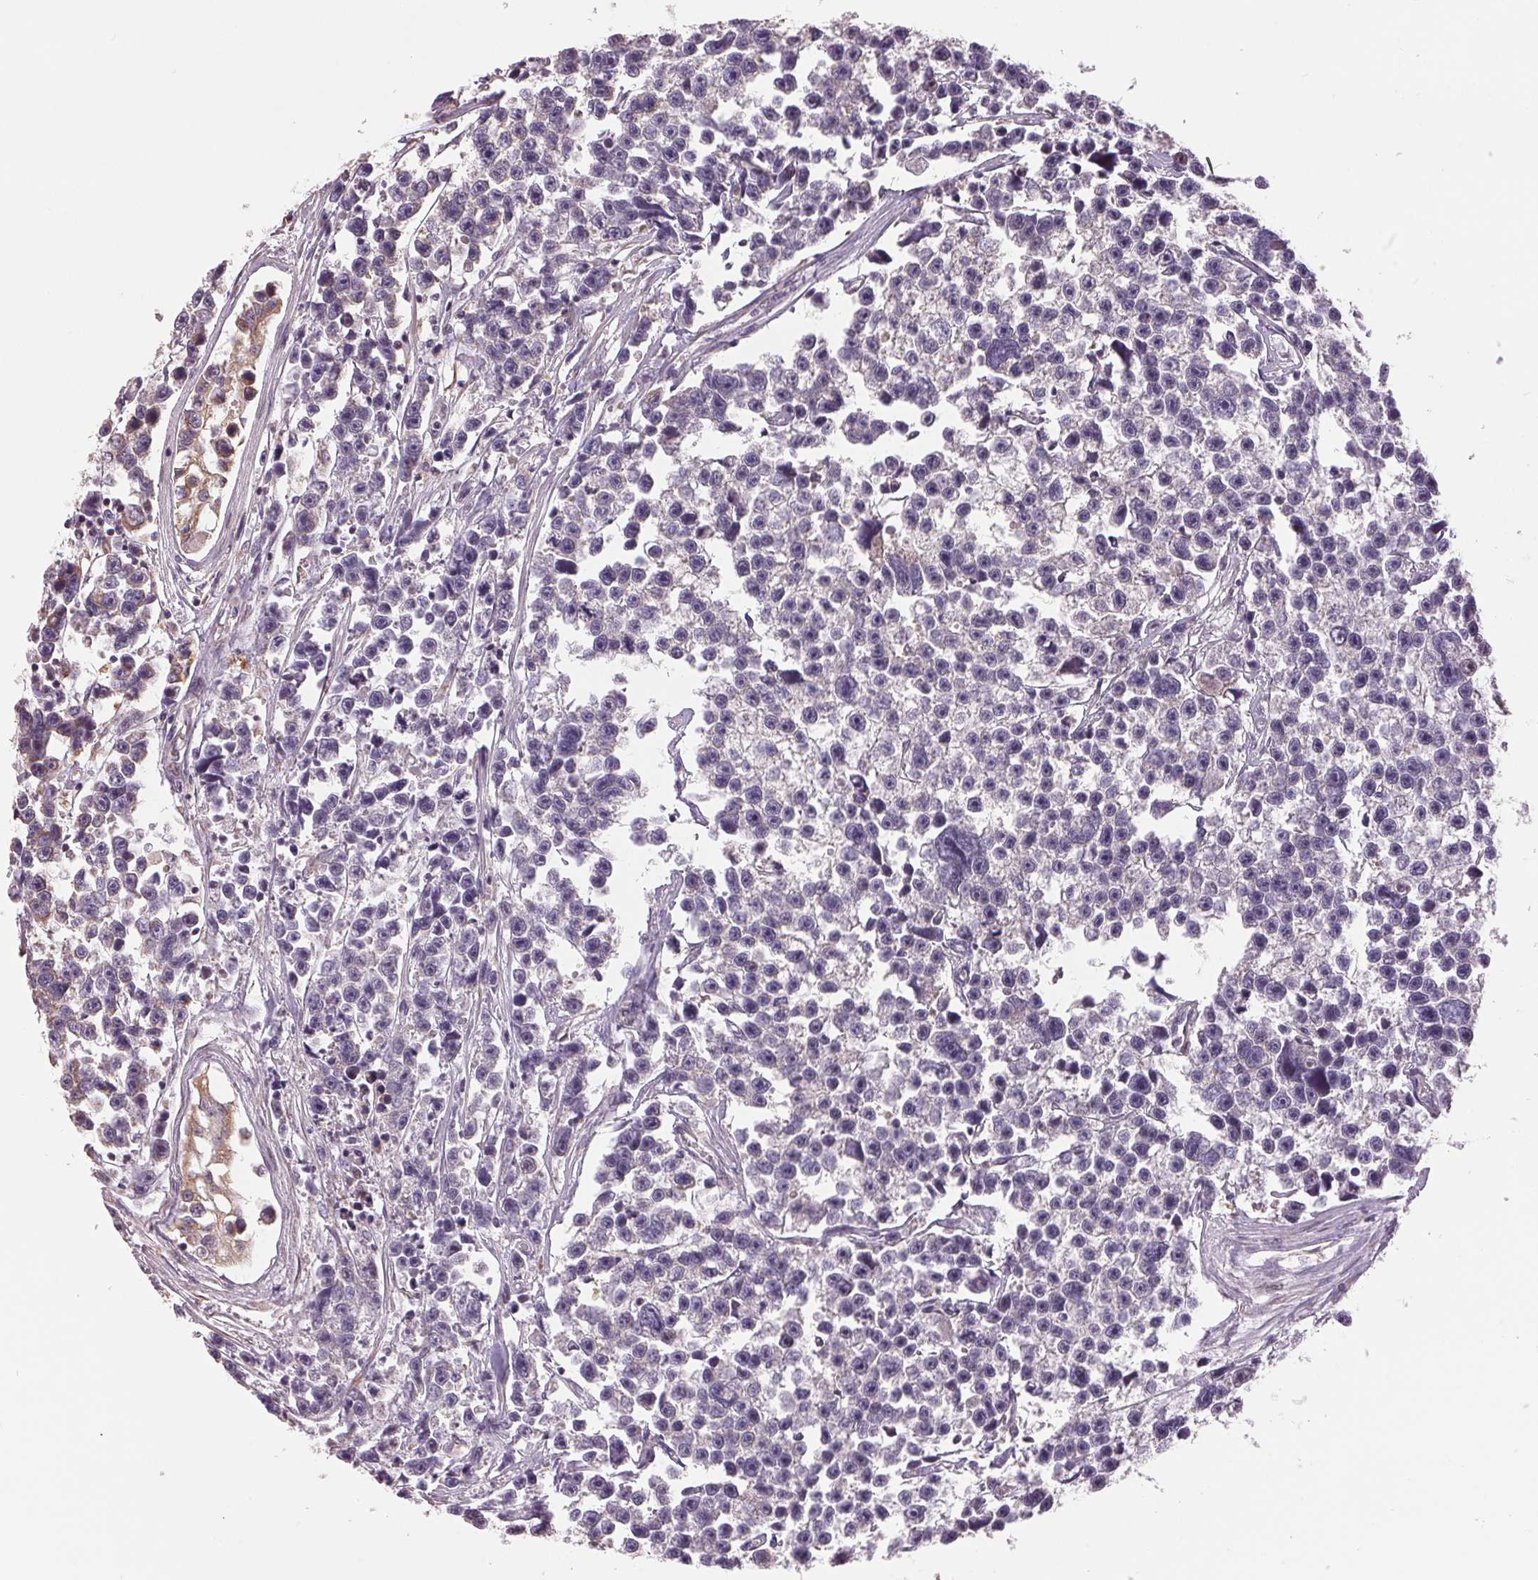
{"staining": {"intensity": "negative", "quantity": "none", "location": "none"}, "tissue": "testis cancer", "cell_type": "Tumor cells", "image_type": "cancer", "snomed": [{"axis": "morphology", "description": "Seminoma, NOS"}, {"axis": "topography", "description": "Testis"}], "caption": "Tumor cells are negative for protein expression in human testis seminoma.", "gene": "DGUOK", "patient": {"sex": "male", "age": 26}}